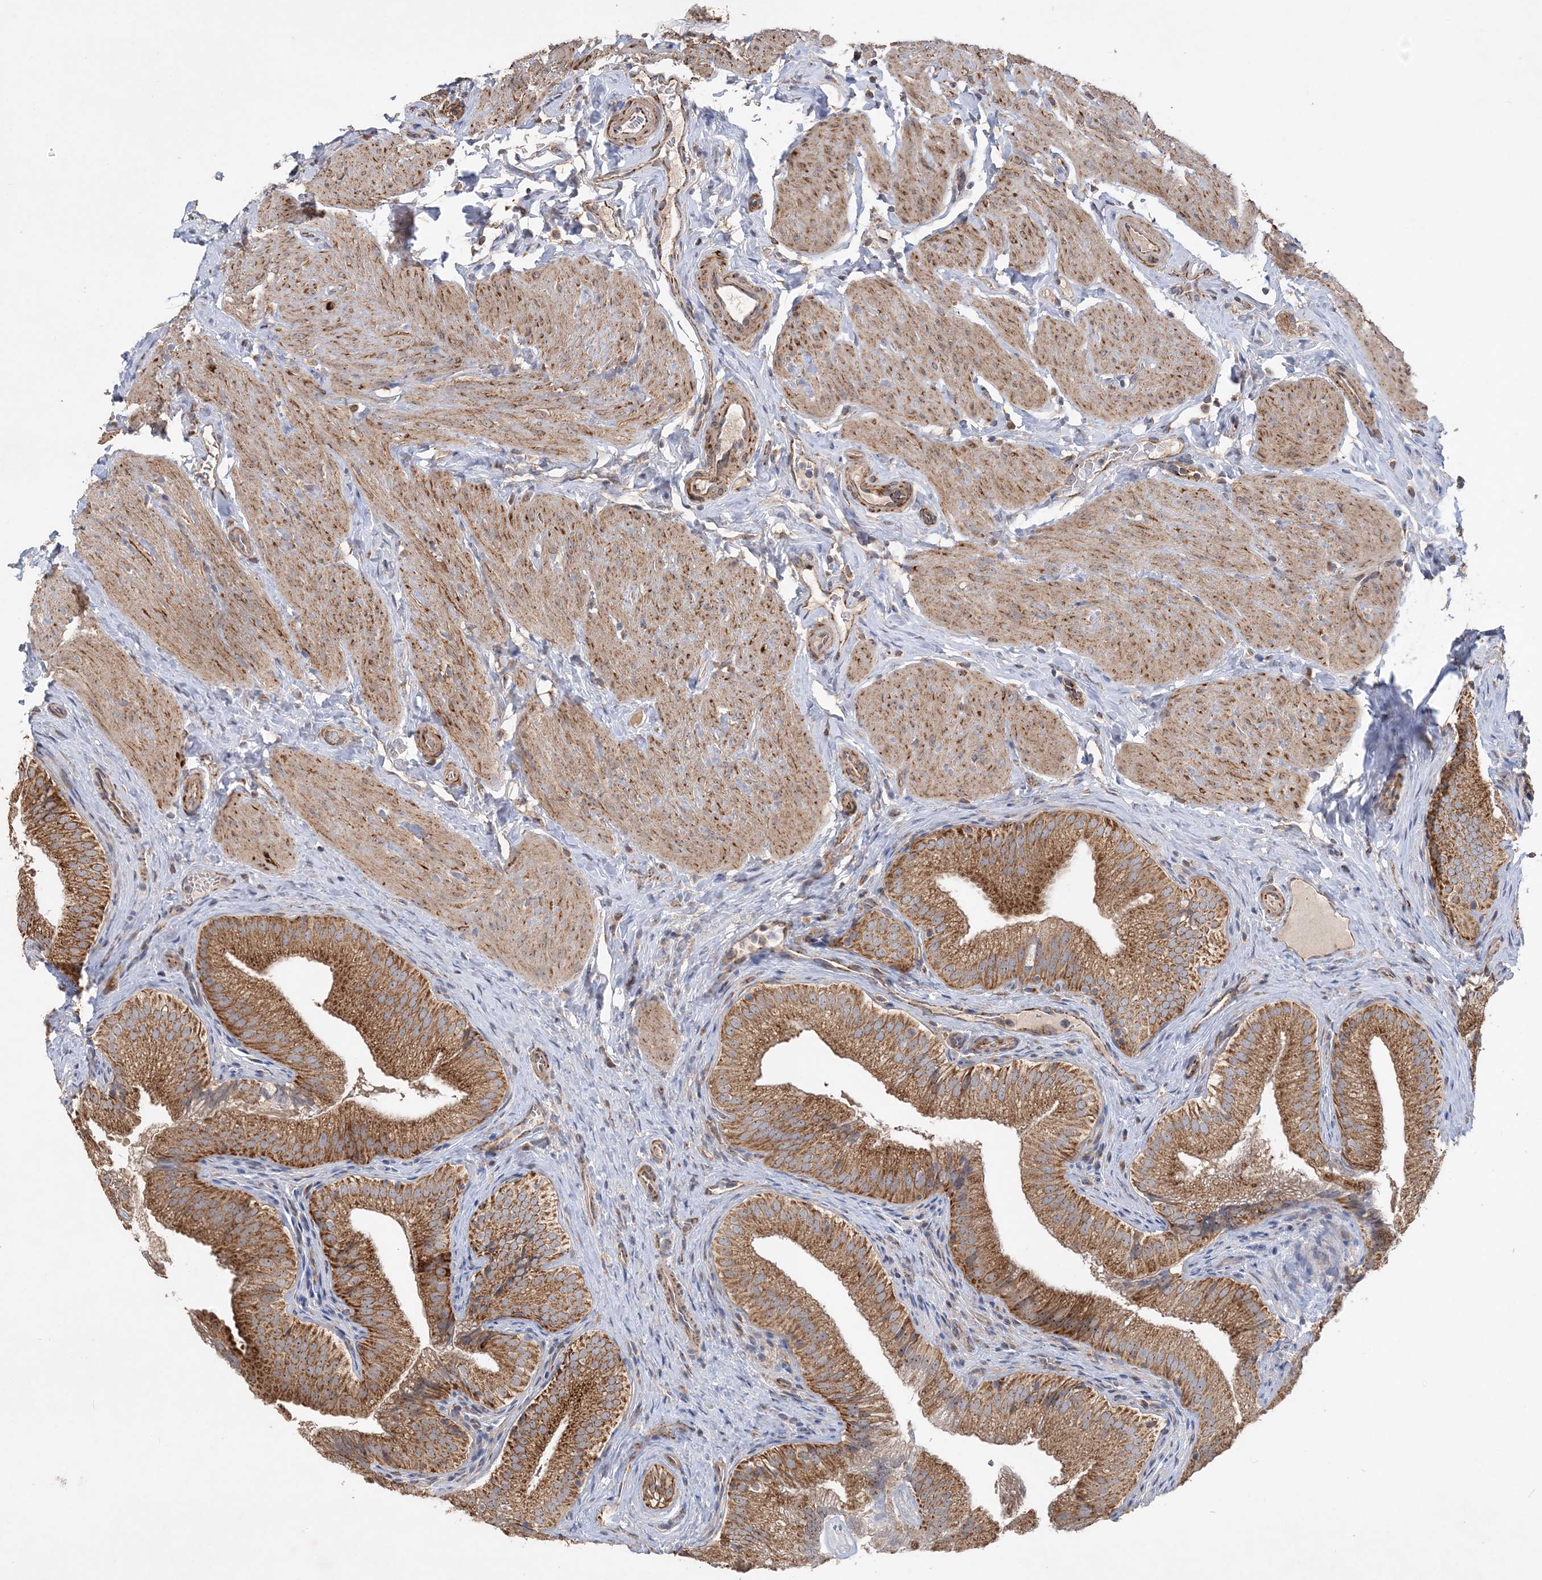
{"staining": {"intensity": "strong", "quantity": ">75%", "location": "cytoplasmic/membranous"}, "tissue": "gallbladder", "cell_type": "Glandular cells", "image_type": "normal", "snomed": [{"axis": "morphology", "description": "Normal tissue, NOS"}, {"axis": "topography", "description": "Gallbladder"}], "caption": "Immunohistochemistry (IHC) staining of normal gallbladder, which shows high levels of strong cytoplasmic/membranous expression in about >75% of glandular cells indicating strong cytoplasmic/membranous protein staining. The staining was performed using DAB (3,3'-diaminobenzidine) (brown) for protein detection and nuclei were counterstained in hematoxylin (blue).", "gene": "FEZ2", "patient": {"sex": "female", "age": 30}}